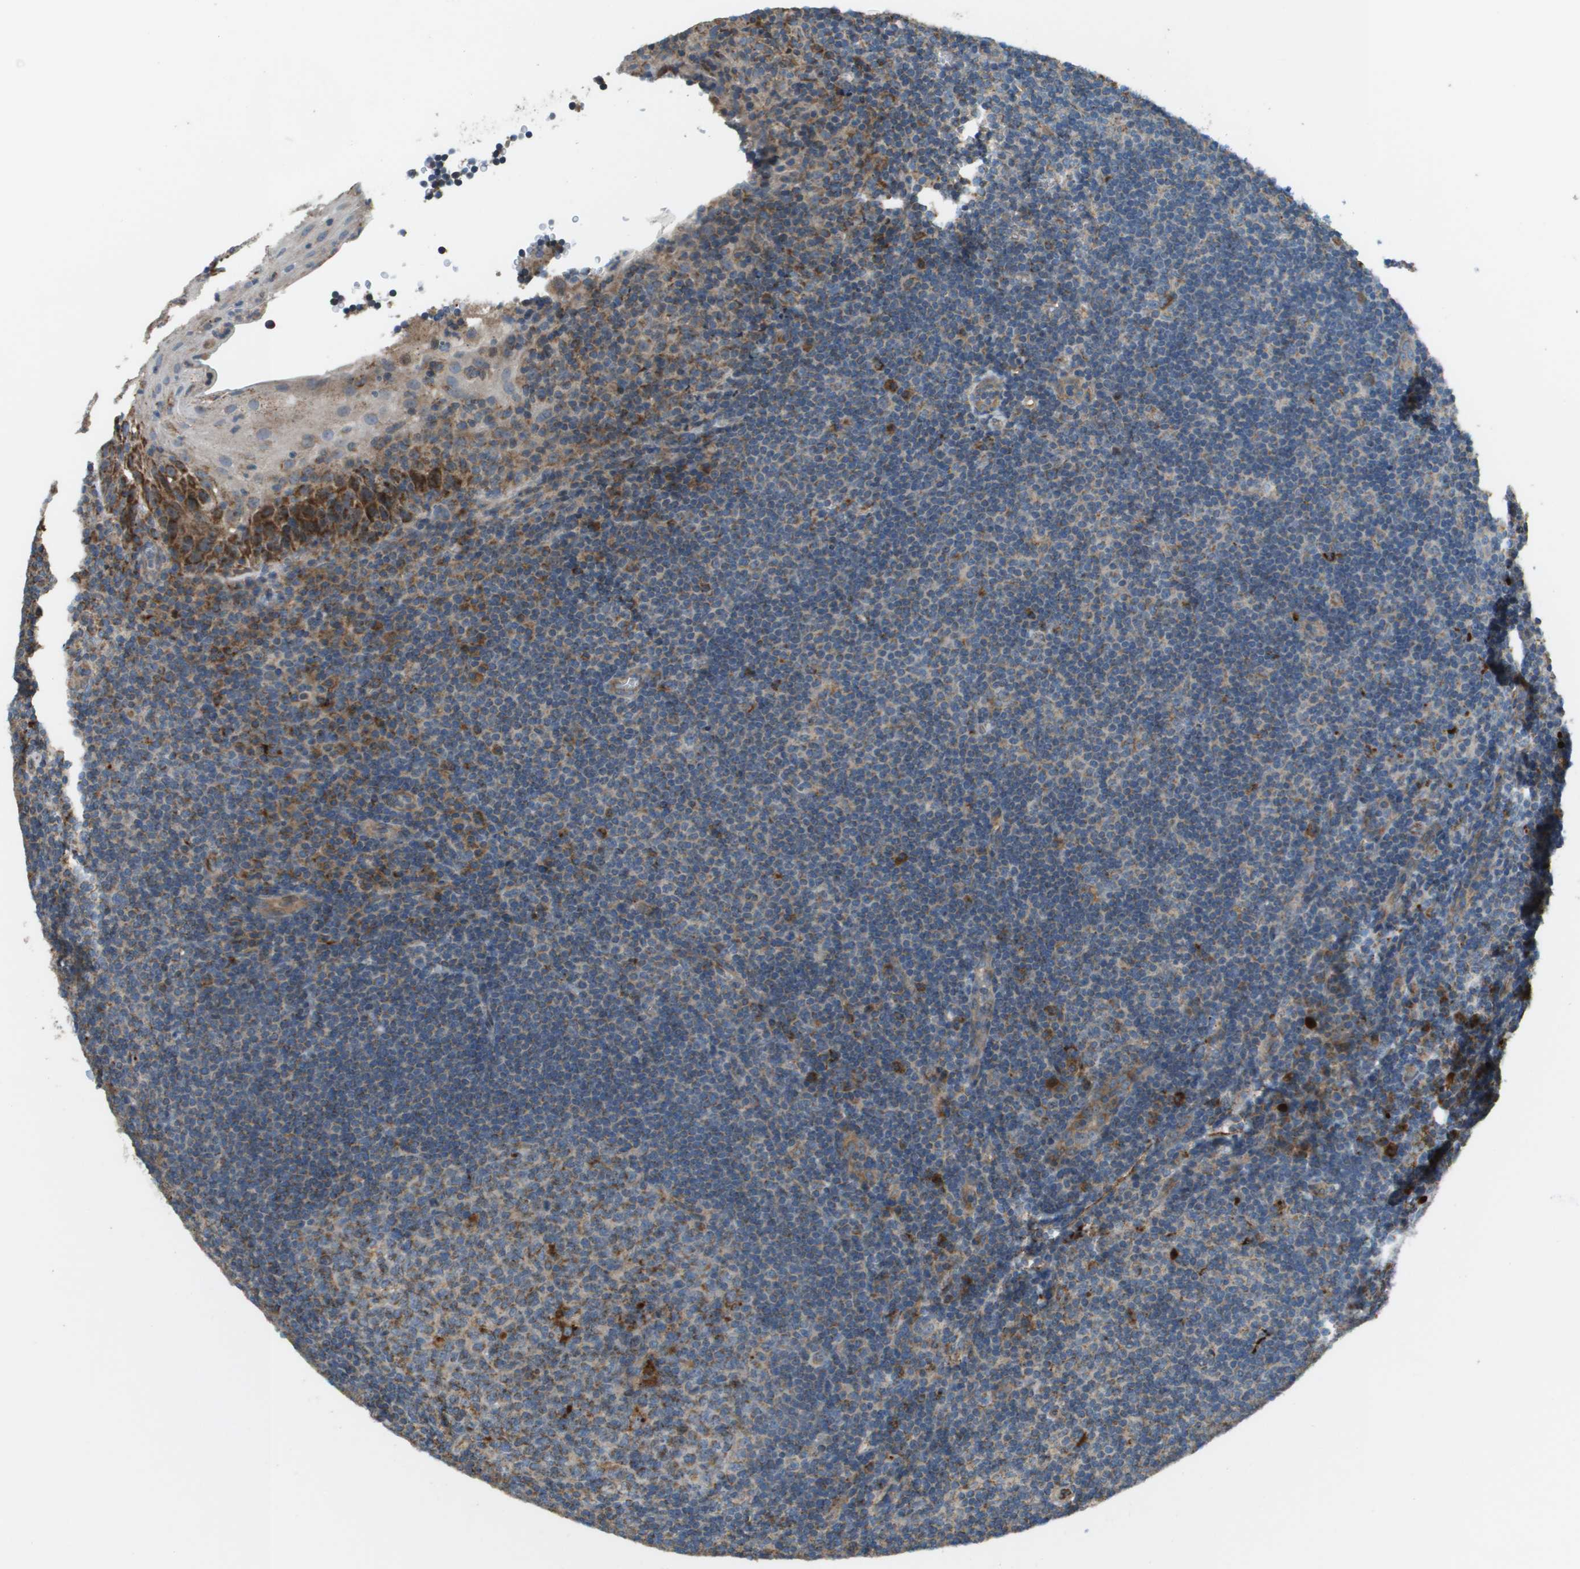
{"staining": {"intensity": "moderate", "quantity": ">75%", "location": "cytoplasmic/membranous"}, "tissue": "tonsil", "cell_type": "Germinal center cells", "image_type": "normal", "snomed": [{"axis": "morphology", "description": "Normal tissue, NOS"}, {"axis": "topography", "description": "Tonsil"}], "caption": "An IHC image of benign tissue is shown. Protein staining in brown shows moderate cytoplasmic/membranous positivity in tonsil within germinal center cells.", "gene": "NRK", "patient": {"sex": "male", "age": 37}}